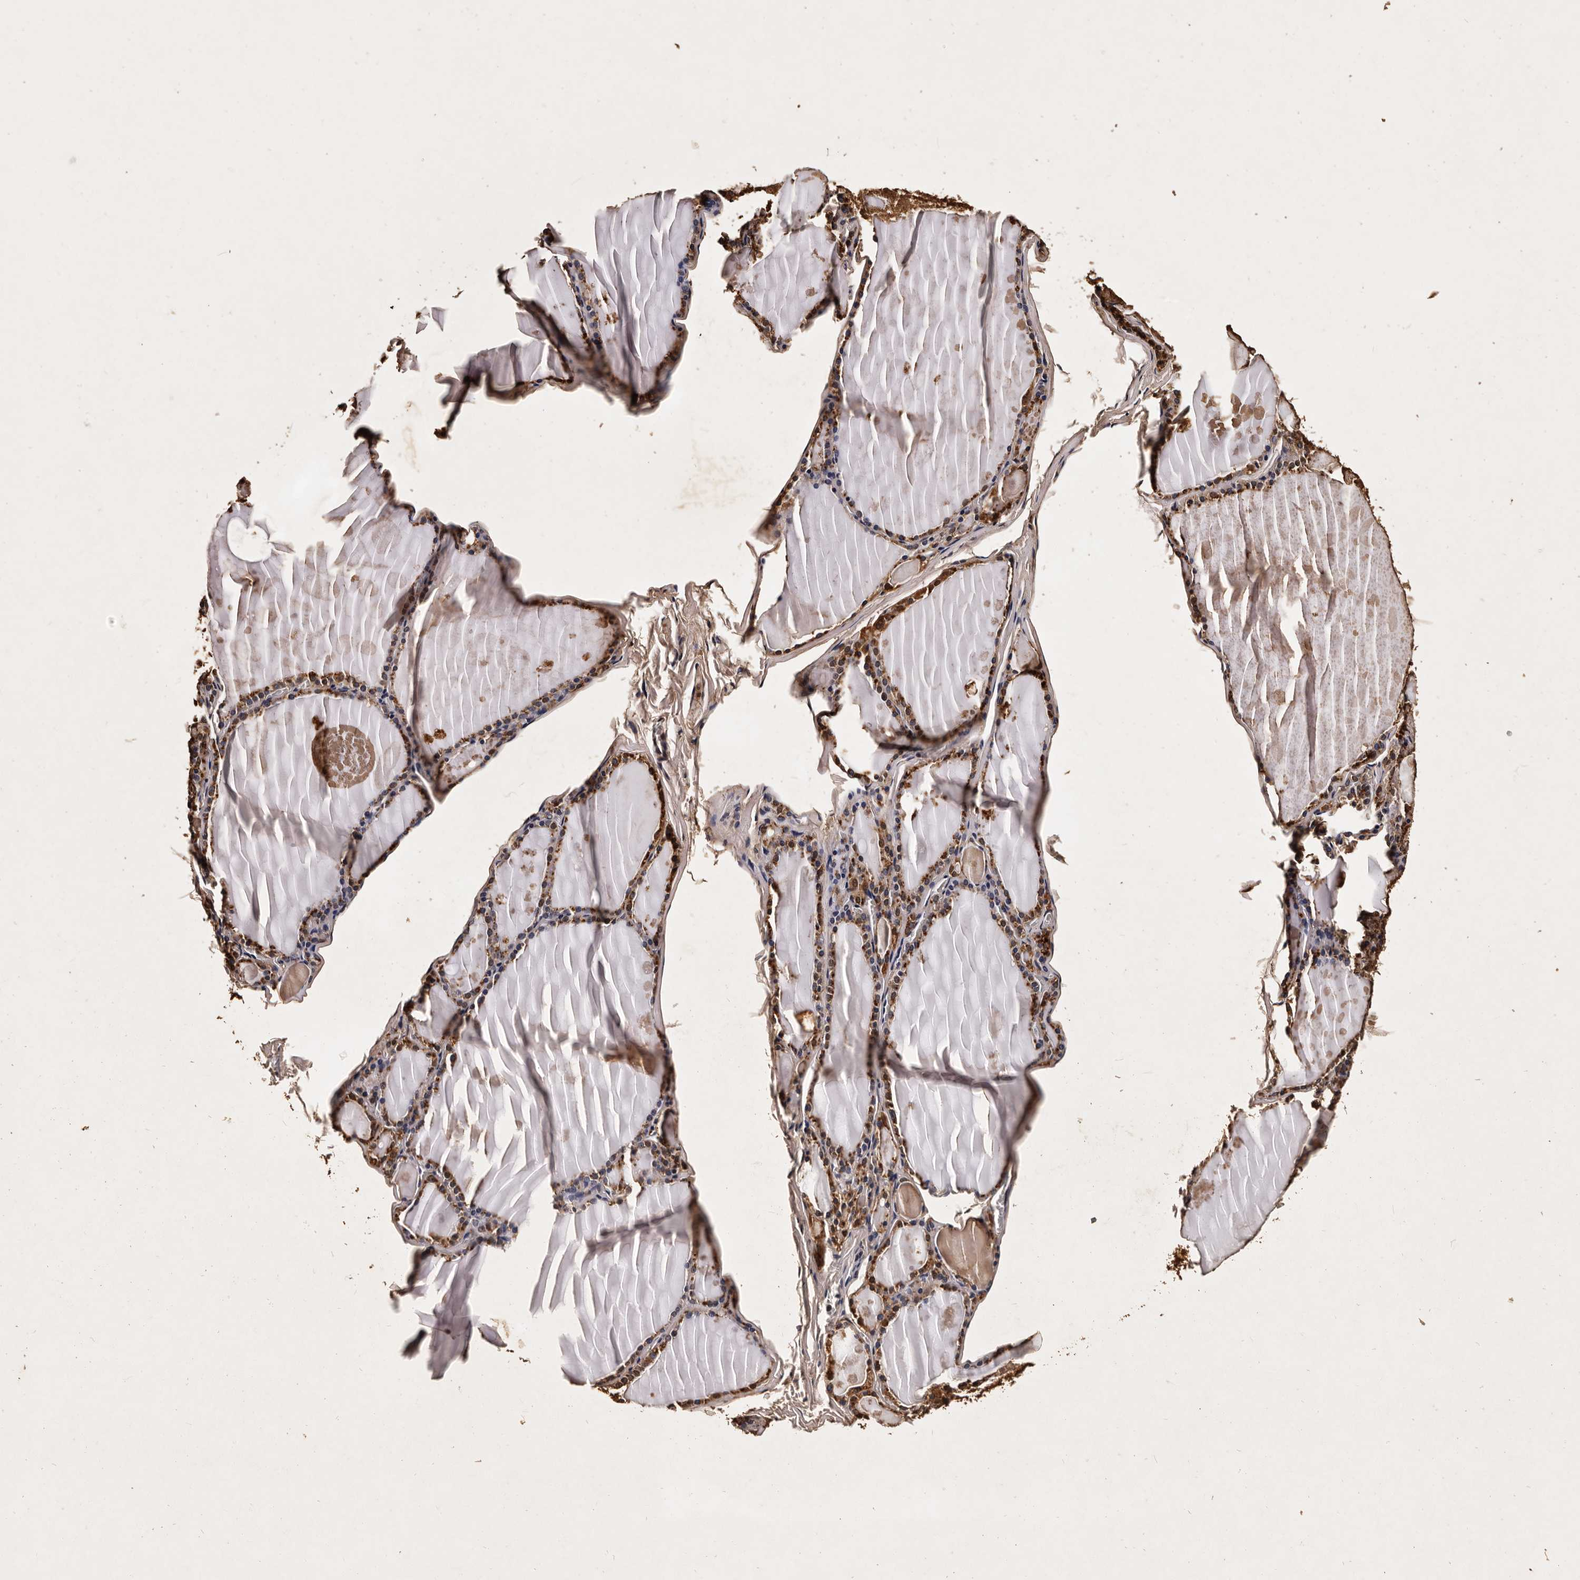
{"staining": {"intensity": "moderate", "quantity": ">75%", "location": "cytoplasmic/membranous"}, "tissue": "thyroid gland", "cell_type": "Glandular cells", "image_type": "normal", "snomed": [{"axis": "morphology", "description": "Normal tissue, NOS"}, {"axis": "topography", "description": "Thyroid gland"}], "caption": "Brown immunohistochemical staining in normal human thyroid gland shows moderate cytoplasmic/membranous staining in approximately >75% of glandular cells.", "gene": "PARS2", "patient": {"sex": "male", "age": 56}}